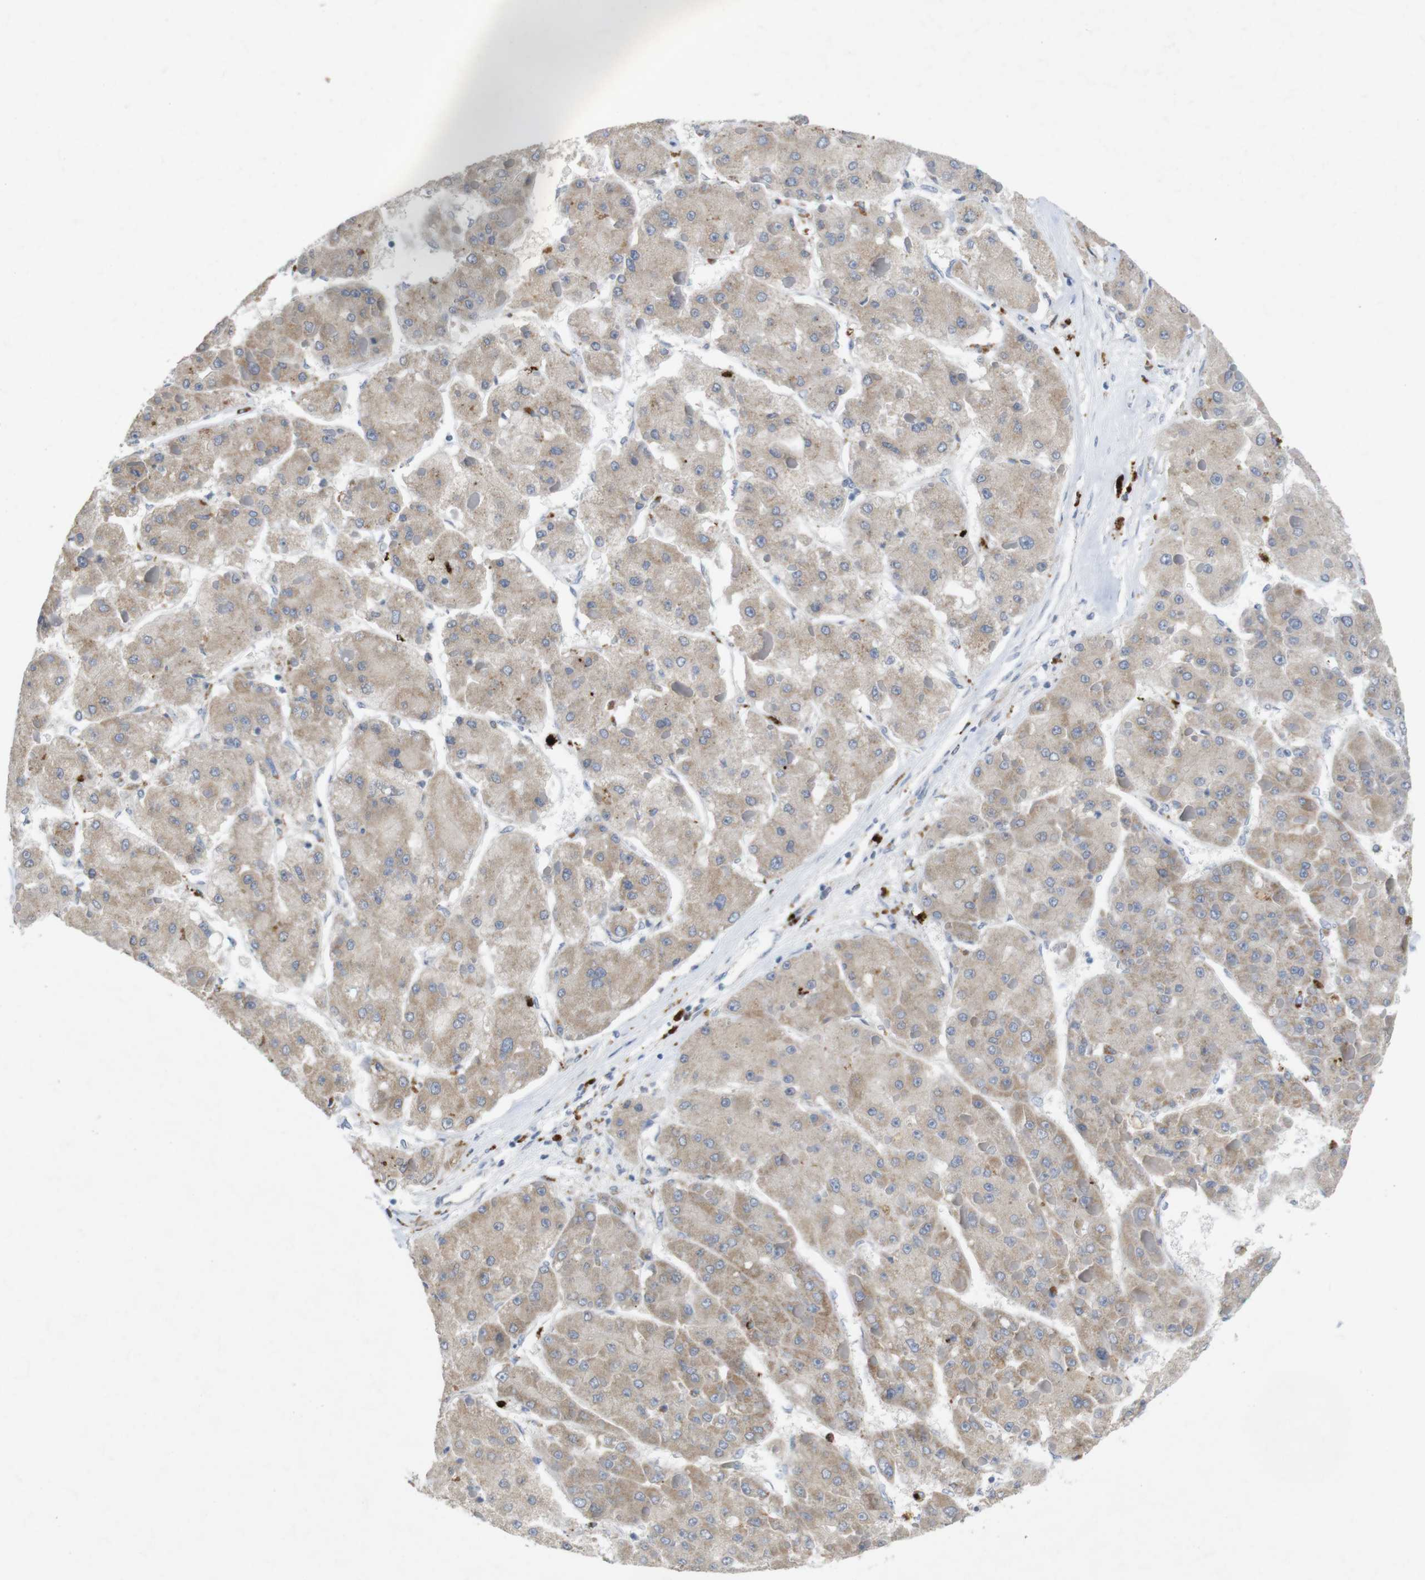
{"staining": {"intensity": "weak", "quantity": ">75%", "location": "cytoplasmic/membranous"}, "tissue": "liver cancer", "cell_type": "Tumor cells", "image_type": "cancer", "snomed": [{"axis": "morphology", "description": "Carcinoma, Hepatocellular, NOS"}, {"axis": "topography", "description": "Liver"}], "caption": "Protein positivity by IHC reveals weak cytoplasmic/membranous positivity in about >75% of tumor cells in liver hepatocellular carcinoma.", "gene": "TSPAN14", "patient": {"sex": "female", "age": 73}}